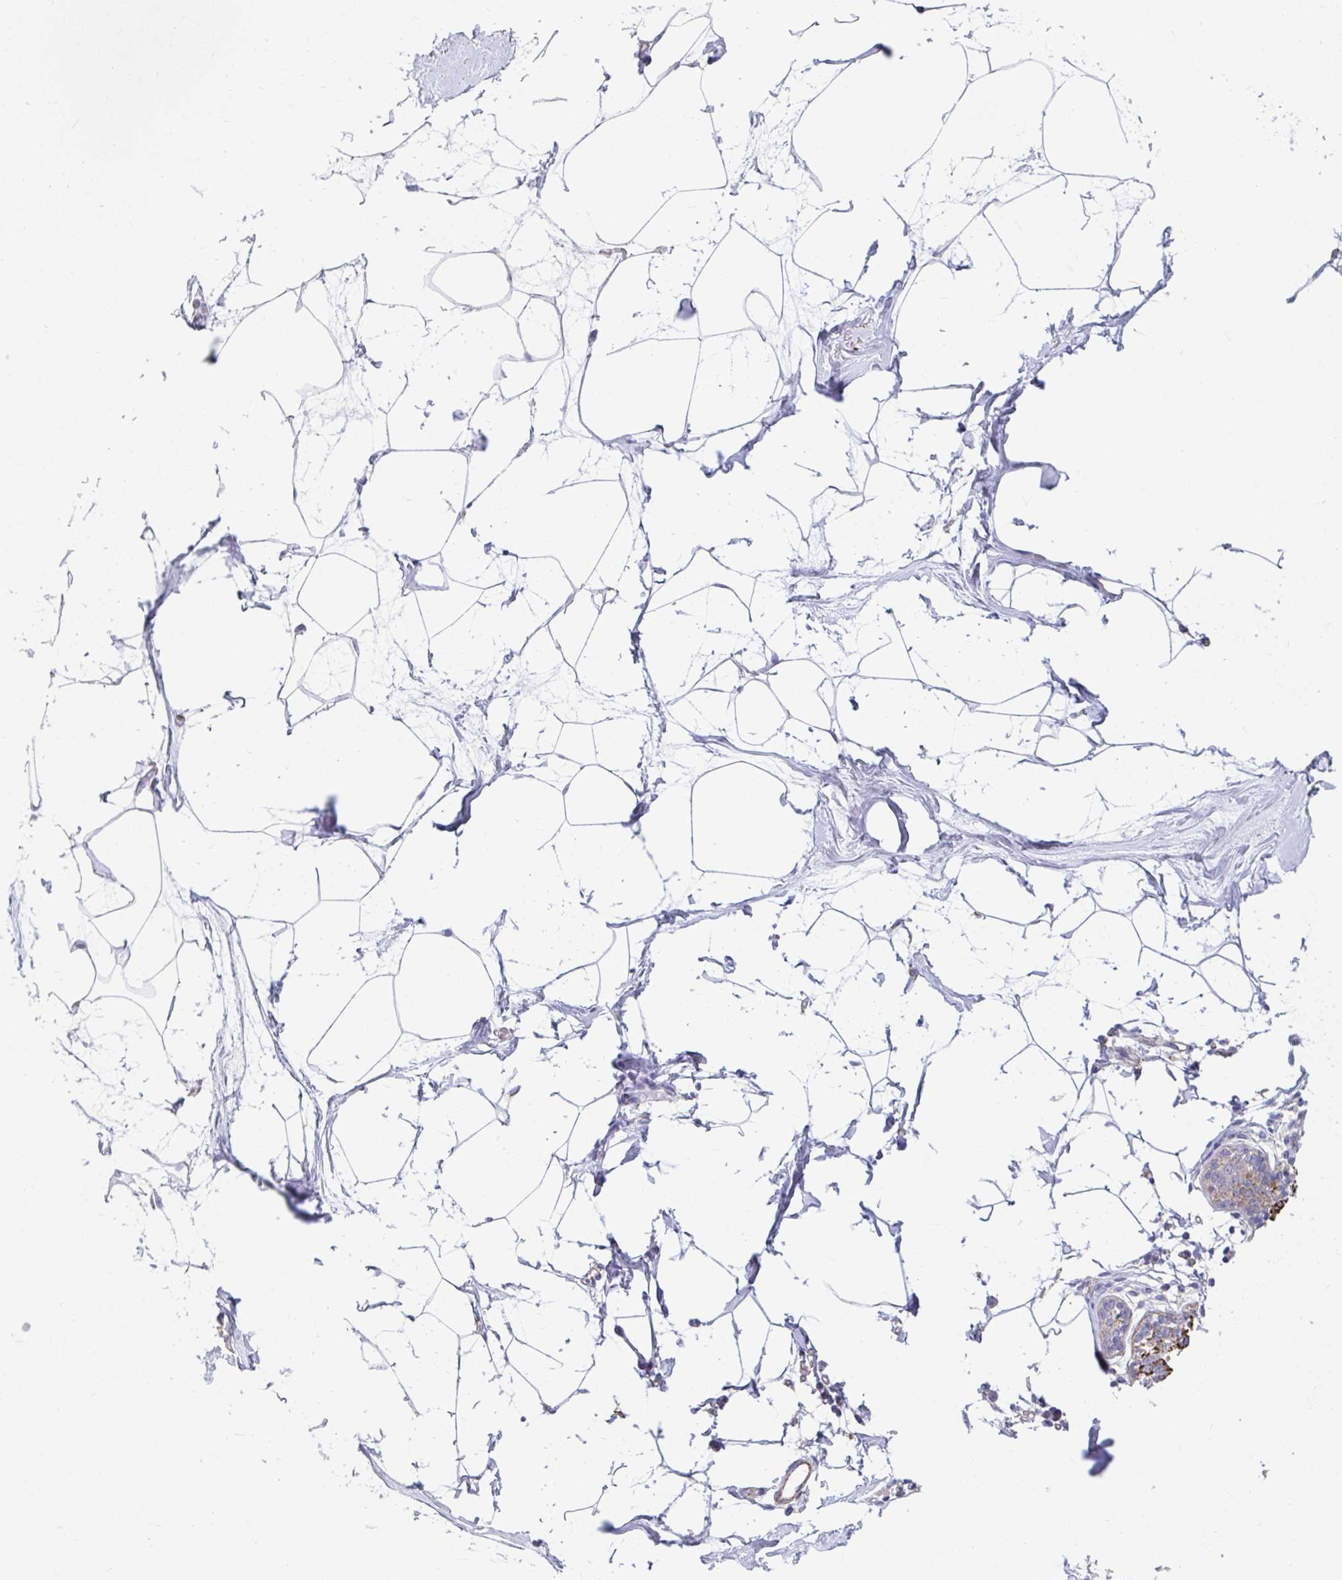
{"staining": {"intensity": "negative", "quantity": "none", "location": "none"}, "tissue": "breast", "cell_type": "Adipocytes", "image_type": "normal", "snomed": [{"axis": "morphology", "description": "Normal tissue, NOS"}, {"axis": "topography", "description": "Breast"}], "caption": "IHC micrograph of unremarkable breast: human breast stained with DAB reveals no significant protein staining in adipocytes. The staining was performed using DAB to visualize the protein expression in brown, while the nuclei were stained in blue with hematoxylin (Magnification: 20x).", "gene": "FAM156A", "patient": {"sex": "female", "age": 45}}